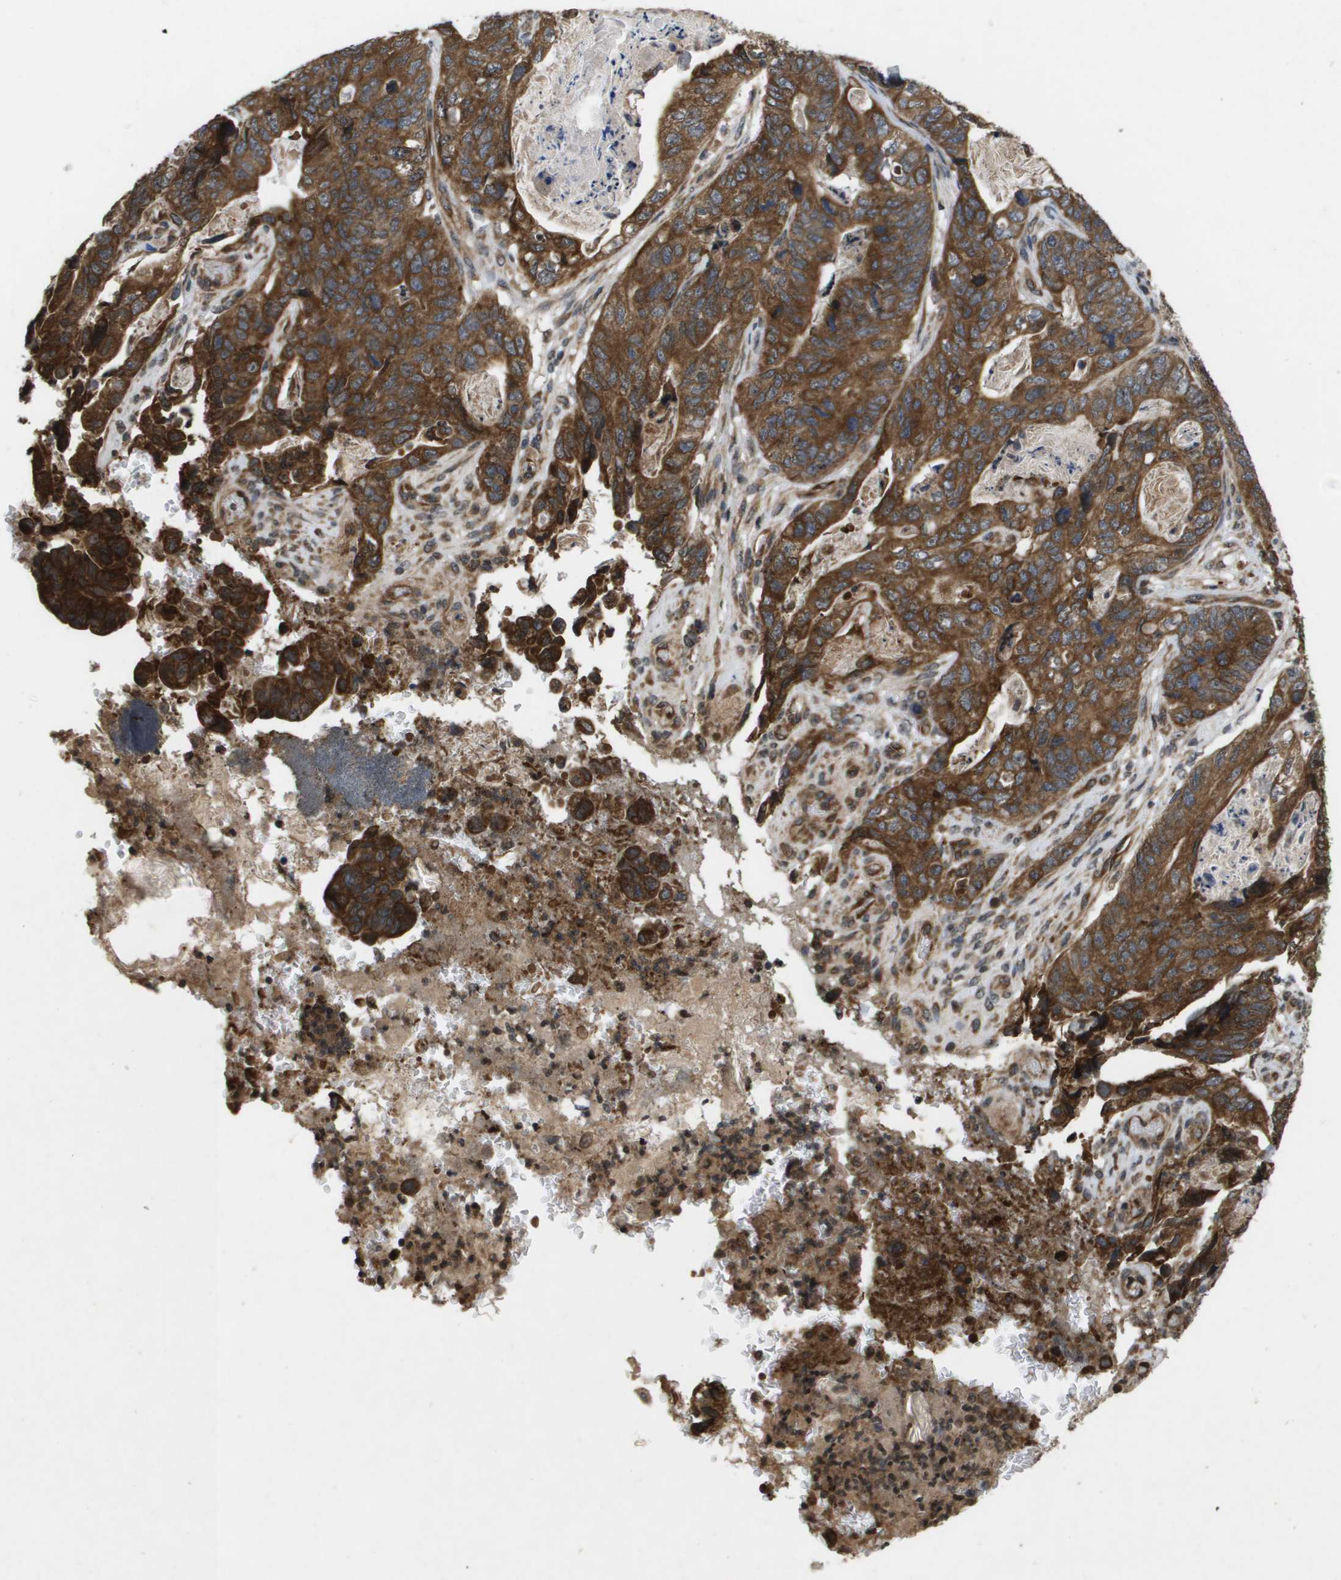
{"staining": {"intensity": "moderate", "quantity": ">75%", "location": "cytoplasmic/membranous"}, "tissue": "stomach cancer", "cell_type": "Tumor cells", "image_type": "cancer", "snomed": [{"axis": "morphology", "description": "Adenocarcinoma, NOS"}, {"axis": "topography", "description": "Stomach"}], "caption": "Stomach cancer (adenocarcinoma) stained for a protein (brown) shows moderate cytoplasmic/membranous positive expression in about >75% of tumor cells.", "gene": "SPTLC1", "patient": {"sex": "female", "age": 89}}